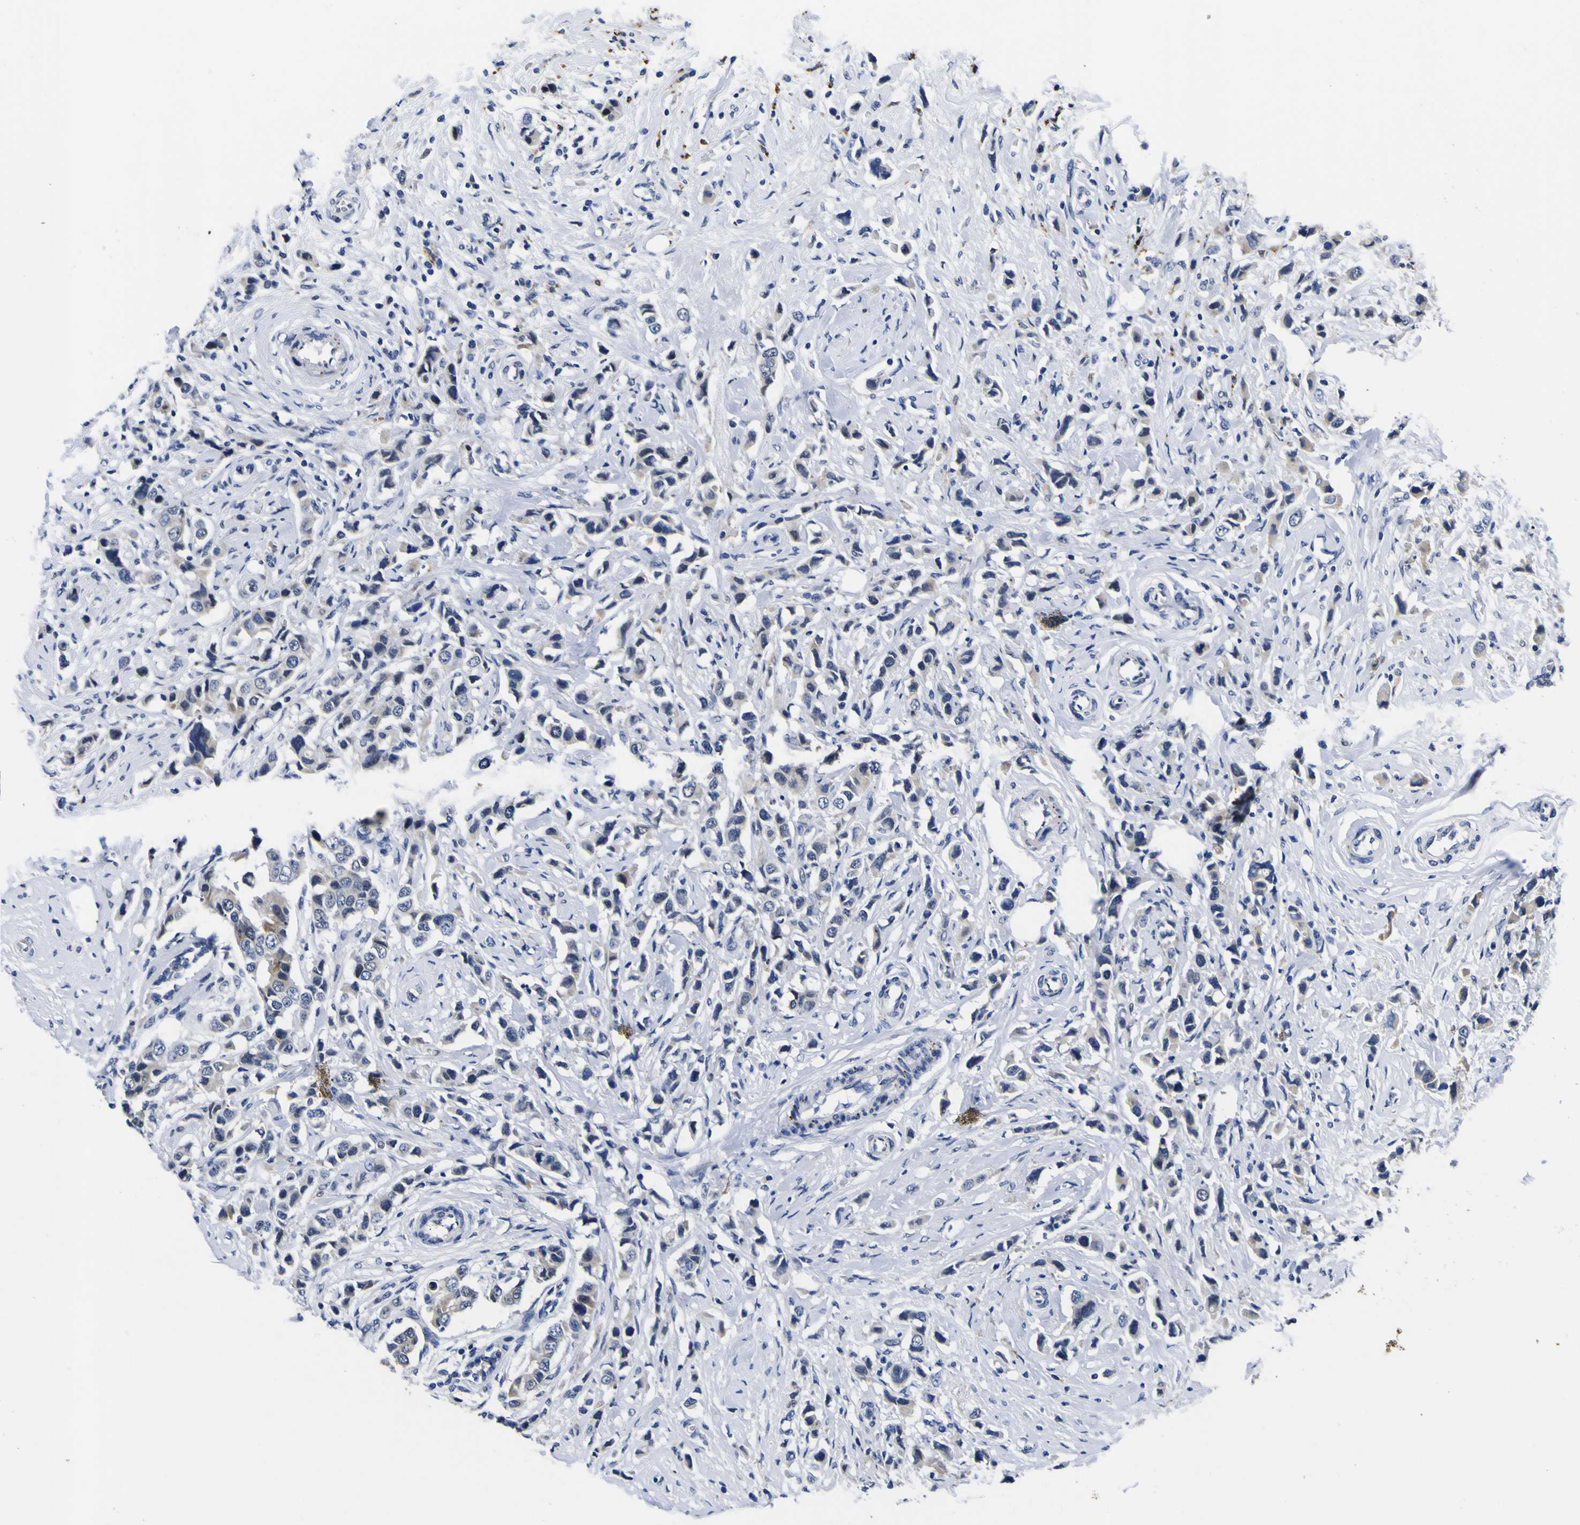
{"staining": {"intensity": "negative", "quantity": "none", "location": "none"}, "tissue": "breast cancer", "cell_type": "Tumor cells", "image_type": "cancer", "snomed": [{"axis": "morphology", "description": "Normal tissue, NOS"}, {"axis": "morphology", "description": "Duct carcinoma"}, {"axis": "topography", "description": "Breast"}], "caption": "A high-resolution image shows immunohistochemistry (IHC) staining of breast intraductal carcinoma, which displays no significant expression in tumor cells.", "gene": "IGFLR1", "patient": {"sex": "female", "age": 50}}